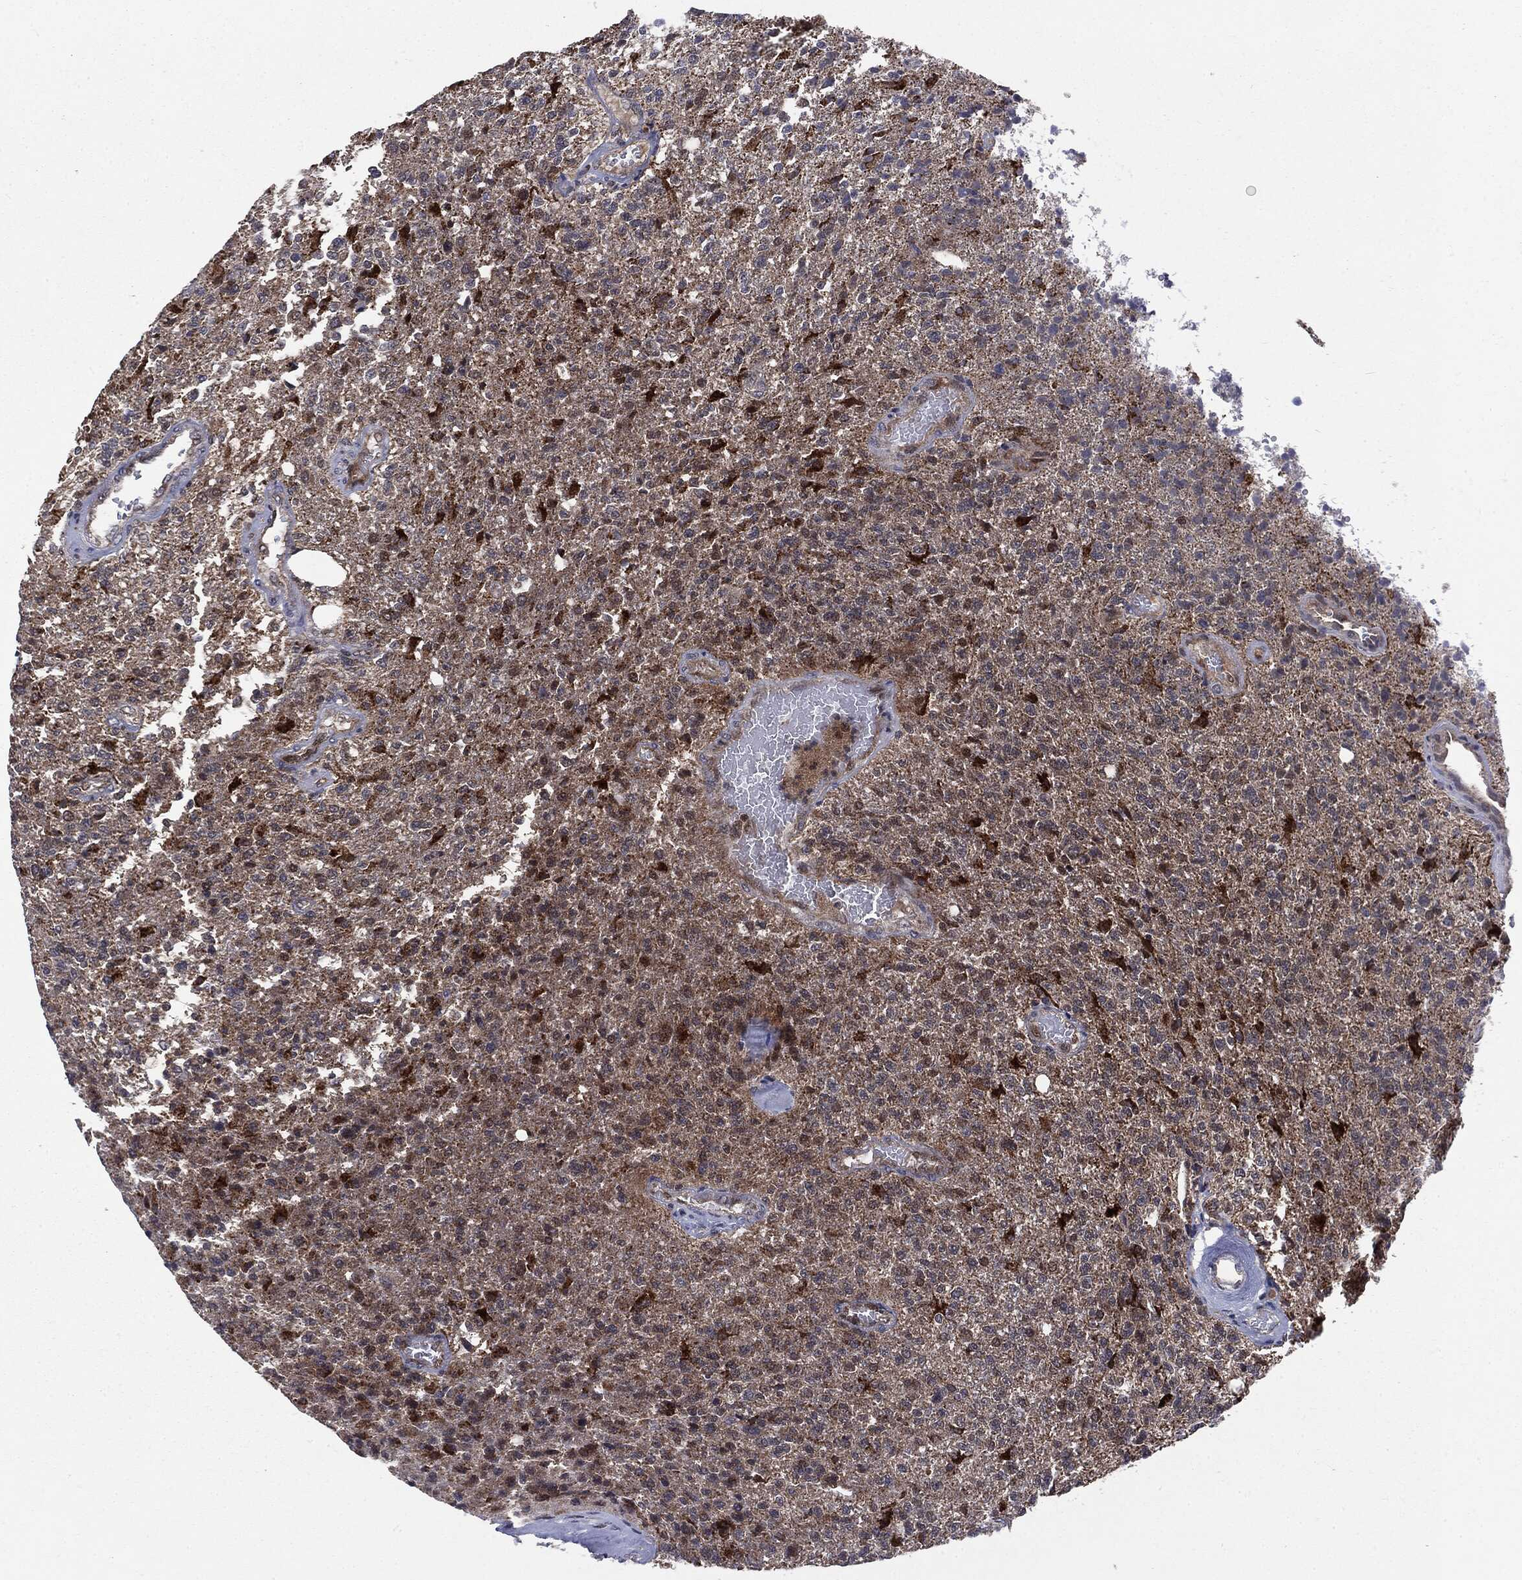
{"staining": {"intensity": "negative", "quantity": "none", "location": "none"}, "tissue": "glioma", "cell_type": "Tumor cells", "image_type": "cancer", "snomed": [{"axis": "morphology", "description": "Glioma, malignant, High grade"}, {"axis": "topography", "description": "Brain"}], "caption": "A high-resolution photomicrograph shows IHC staining of glioma, which shows no significant staining in tumor cells. The staining was performed using DAB (3,3'-diaminobenzidine) to visualize the protein expression in brown, while the nuclei were stained in blue with hematoxylin (Magnification: 20x).", "gene": "PTPA", "patient": {"sex": "male", "age": 56}}